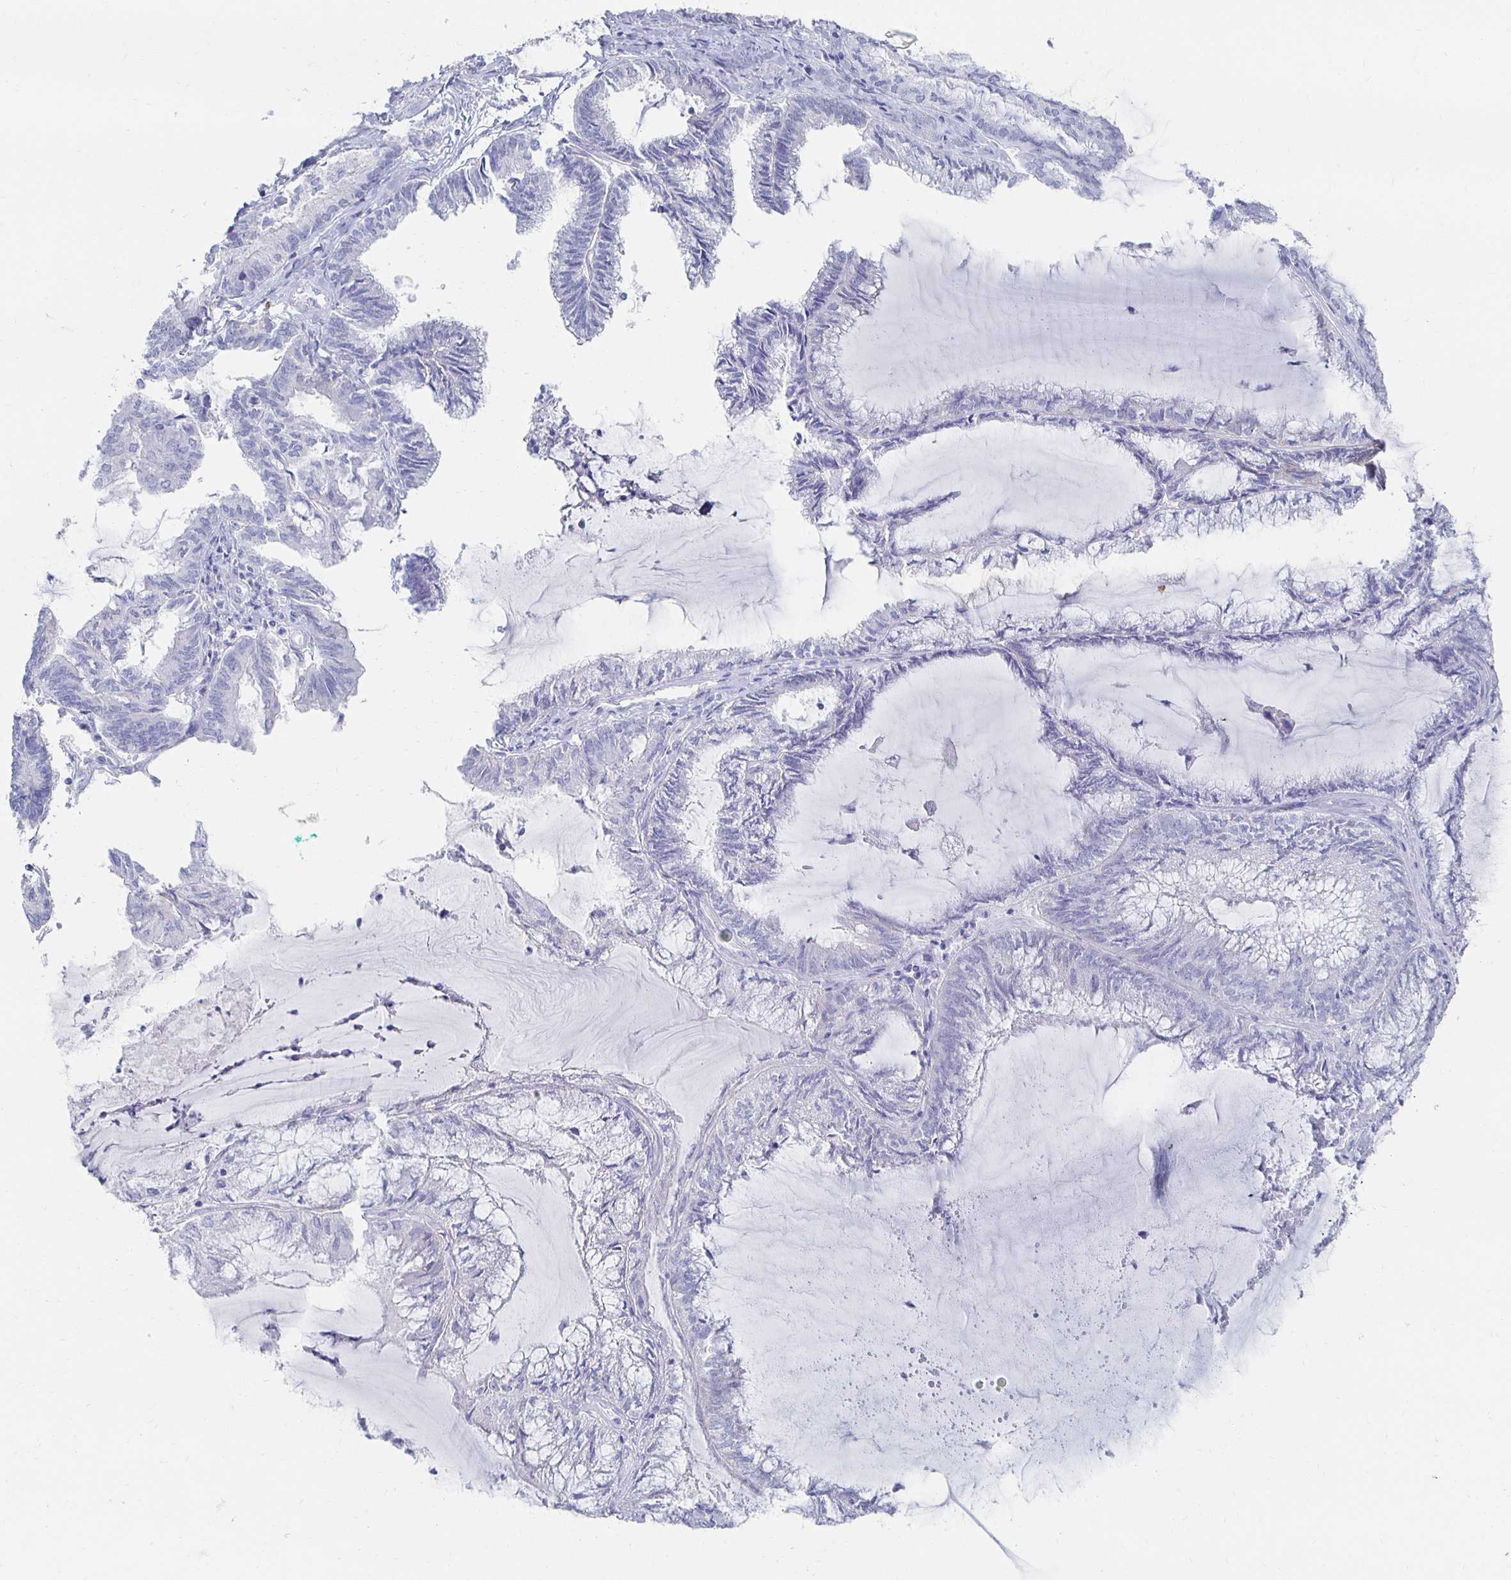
{"staining": {"intensity": "negative", "quantity": "none", "location": "none"}, "tissue": "endometrial cancer", "cell_type": "Tumor cells", "image_type": "cancer", "snomed": [{"axis": "morphology", "description": "Carcinoma, NOS"}, {"axis": "topography", "description": "Endometrium"}], "caption": "IHC micrograph of carcinoma (endometrial) stained for a protein (brown), which demonstrates no staining in tumor cells.", "gene": "PRDM7", "patient": {"sex": "female", "age": 62}}